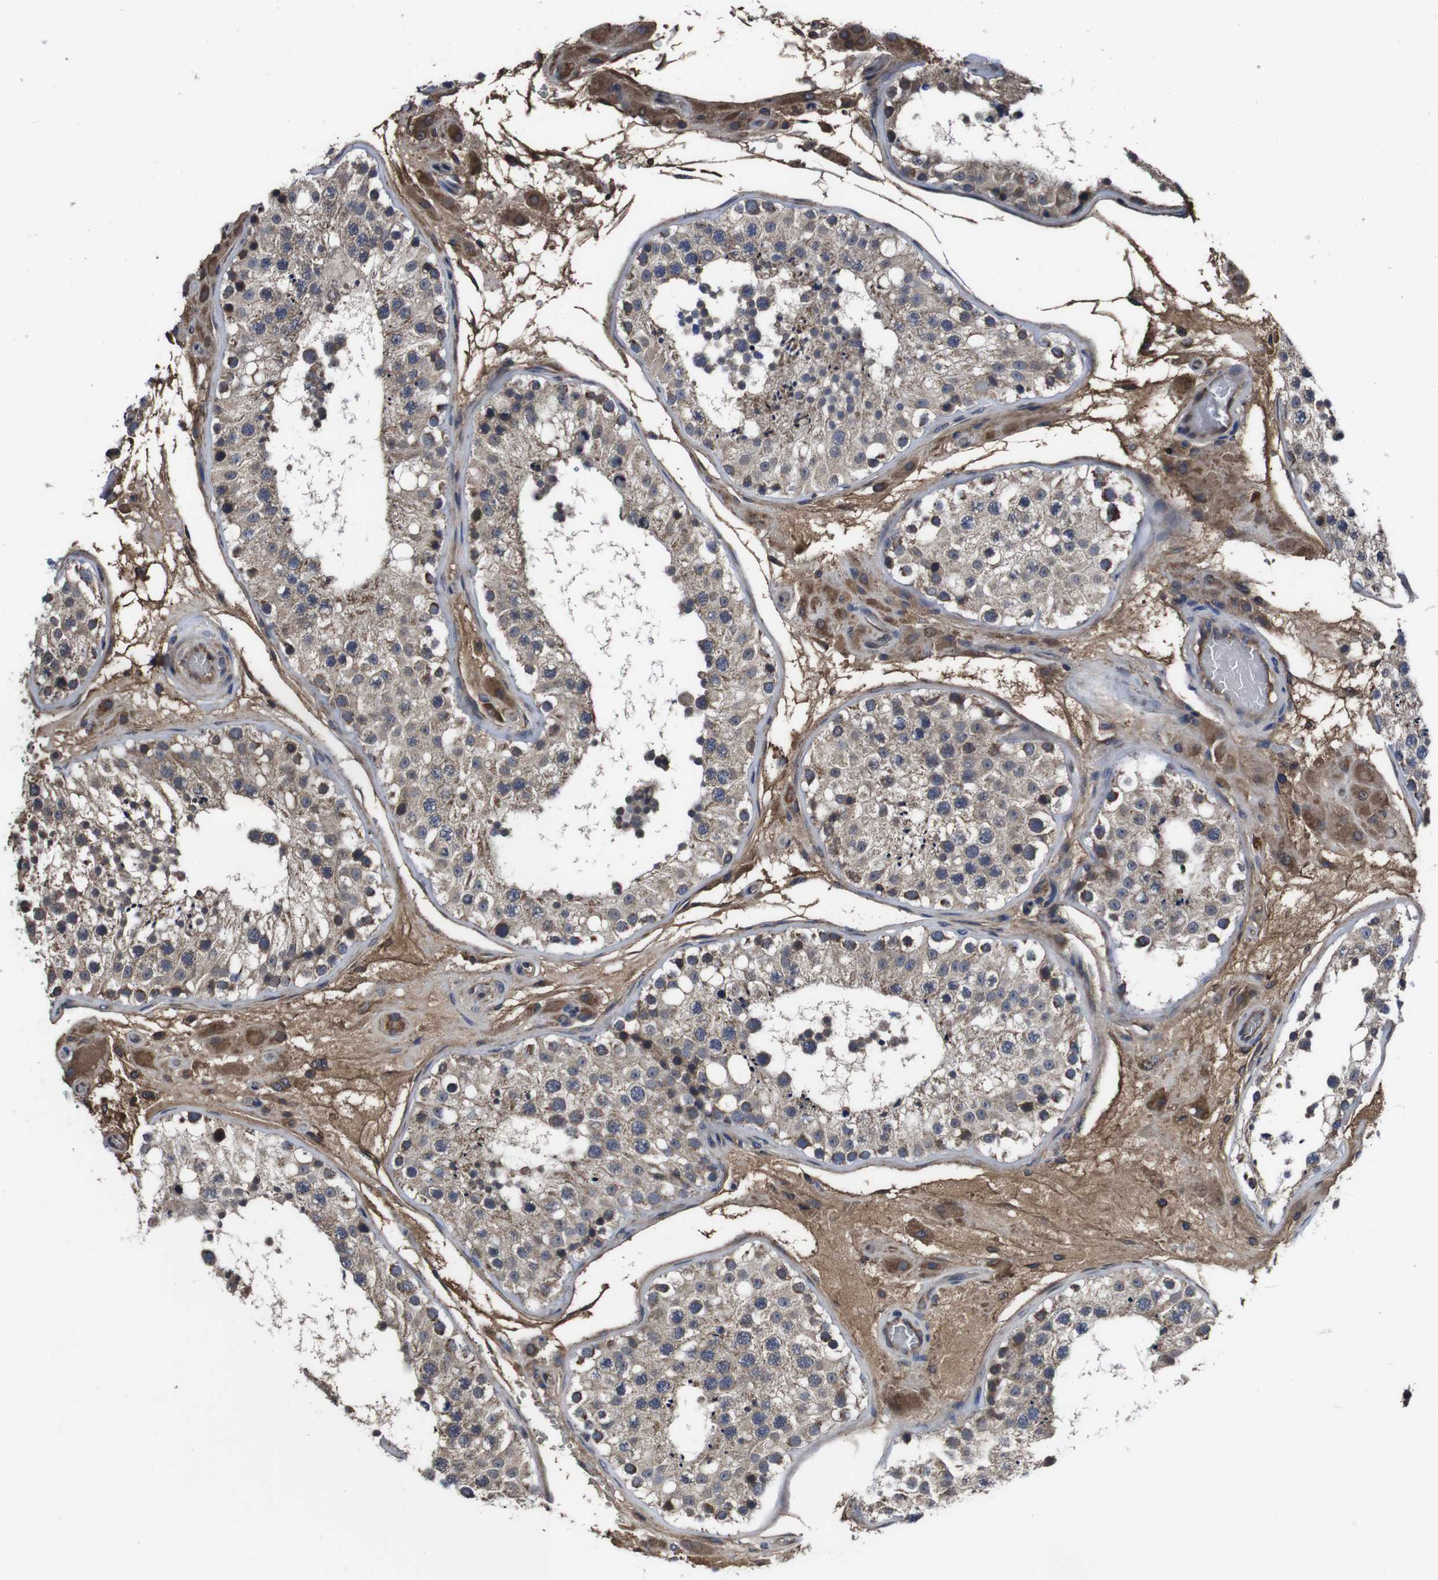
{"staining": {"intensity": "moderate", "quantity": "<25%", "location": "cytoplasmic/membranous"}, "tissue": "testis", "cell_type": "Cells in seminiferous ducts", "image_type": "normal", "snomed": [{"axis": "morphology", "description": "Normal tissue, NOS"}, {"axis": "topography", "description": "Testis"}], "caption": "Immunohistochemistry (IHC) photomicrograph of unremarkable testis: testis stained using IHC shows low levels of moderate protein expression localized specifically in the cytoplasmic/membranous of cells in seminiferous ducts, appearing as a cytoplasmic/membranous brown color.", "gene": "CXCL11", "patient": {"sex": "male", "age": 26}}